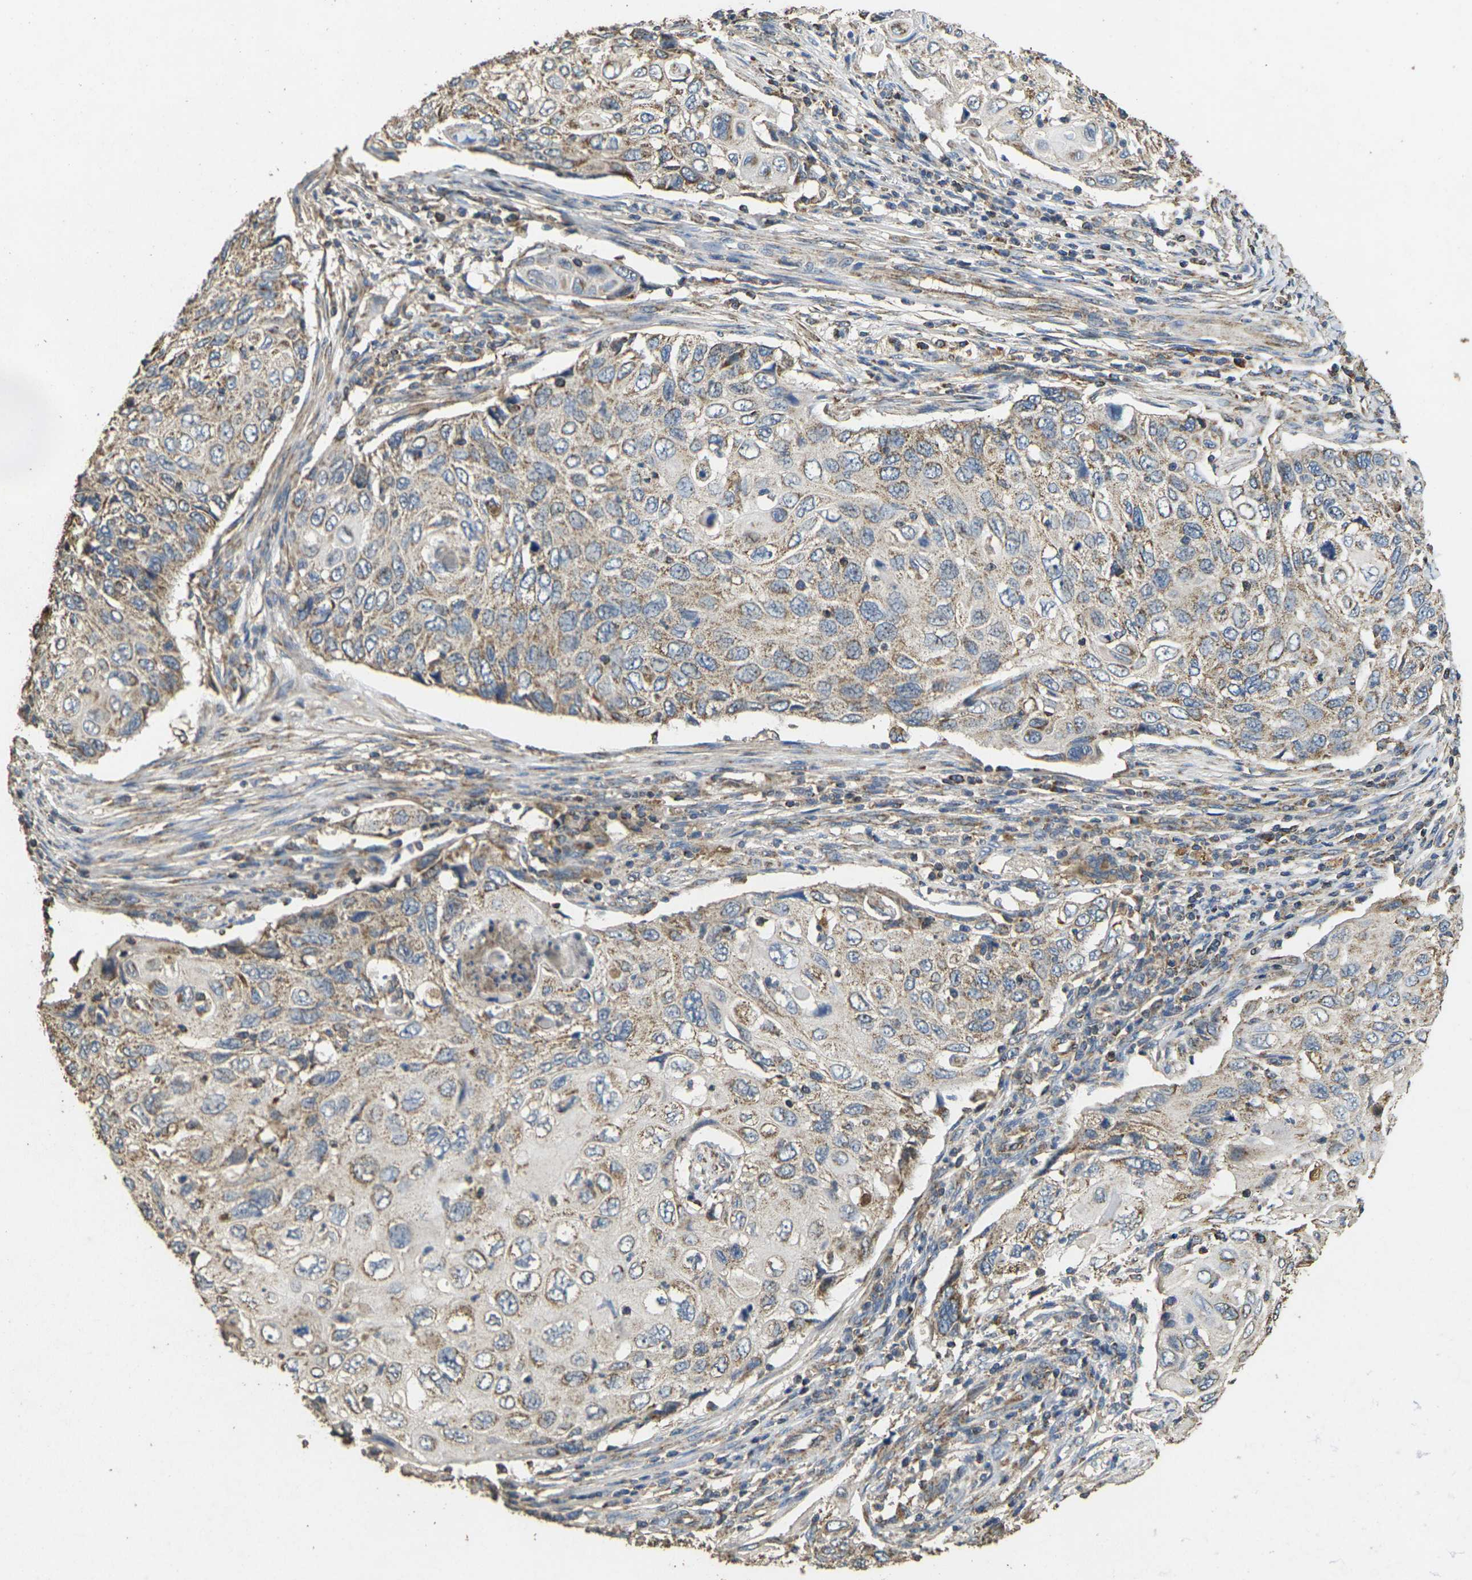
{"staining": {"intensity": "weak", "quantity": ">75%", "location": "cytoplasmic/membranous"}, "tissue": "cervical cancer", "cell_type": "Tumor cells", "image_type": "cancer", "snomed": [{"axis": "morphology", "description": "Squamous cell carcinoma, NOS"}, {"axis": "topography", "description": "Cervix"}], "caption": "This is a photomicrograph of IHC staining of squamous cell carcinoma (cervical), which shows weak positivity in the cytoplasmic/membranous of tumor cells.", "gene": "MAPK11", "patient": {"sex": "female", "age": 70}}